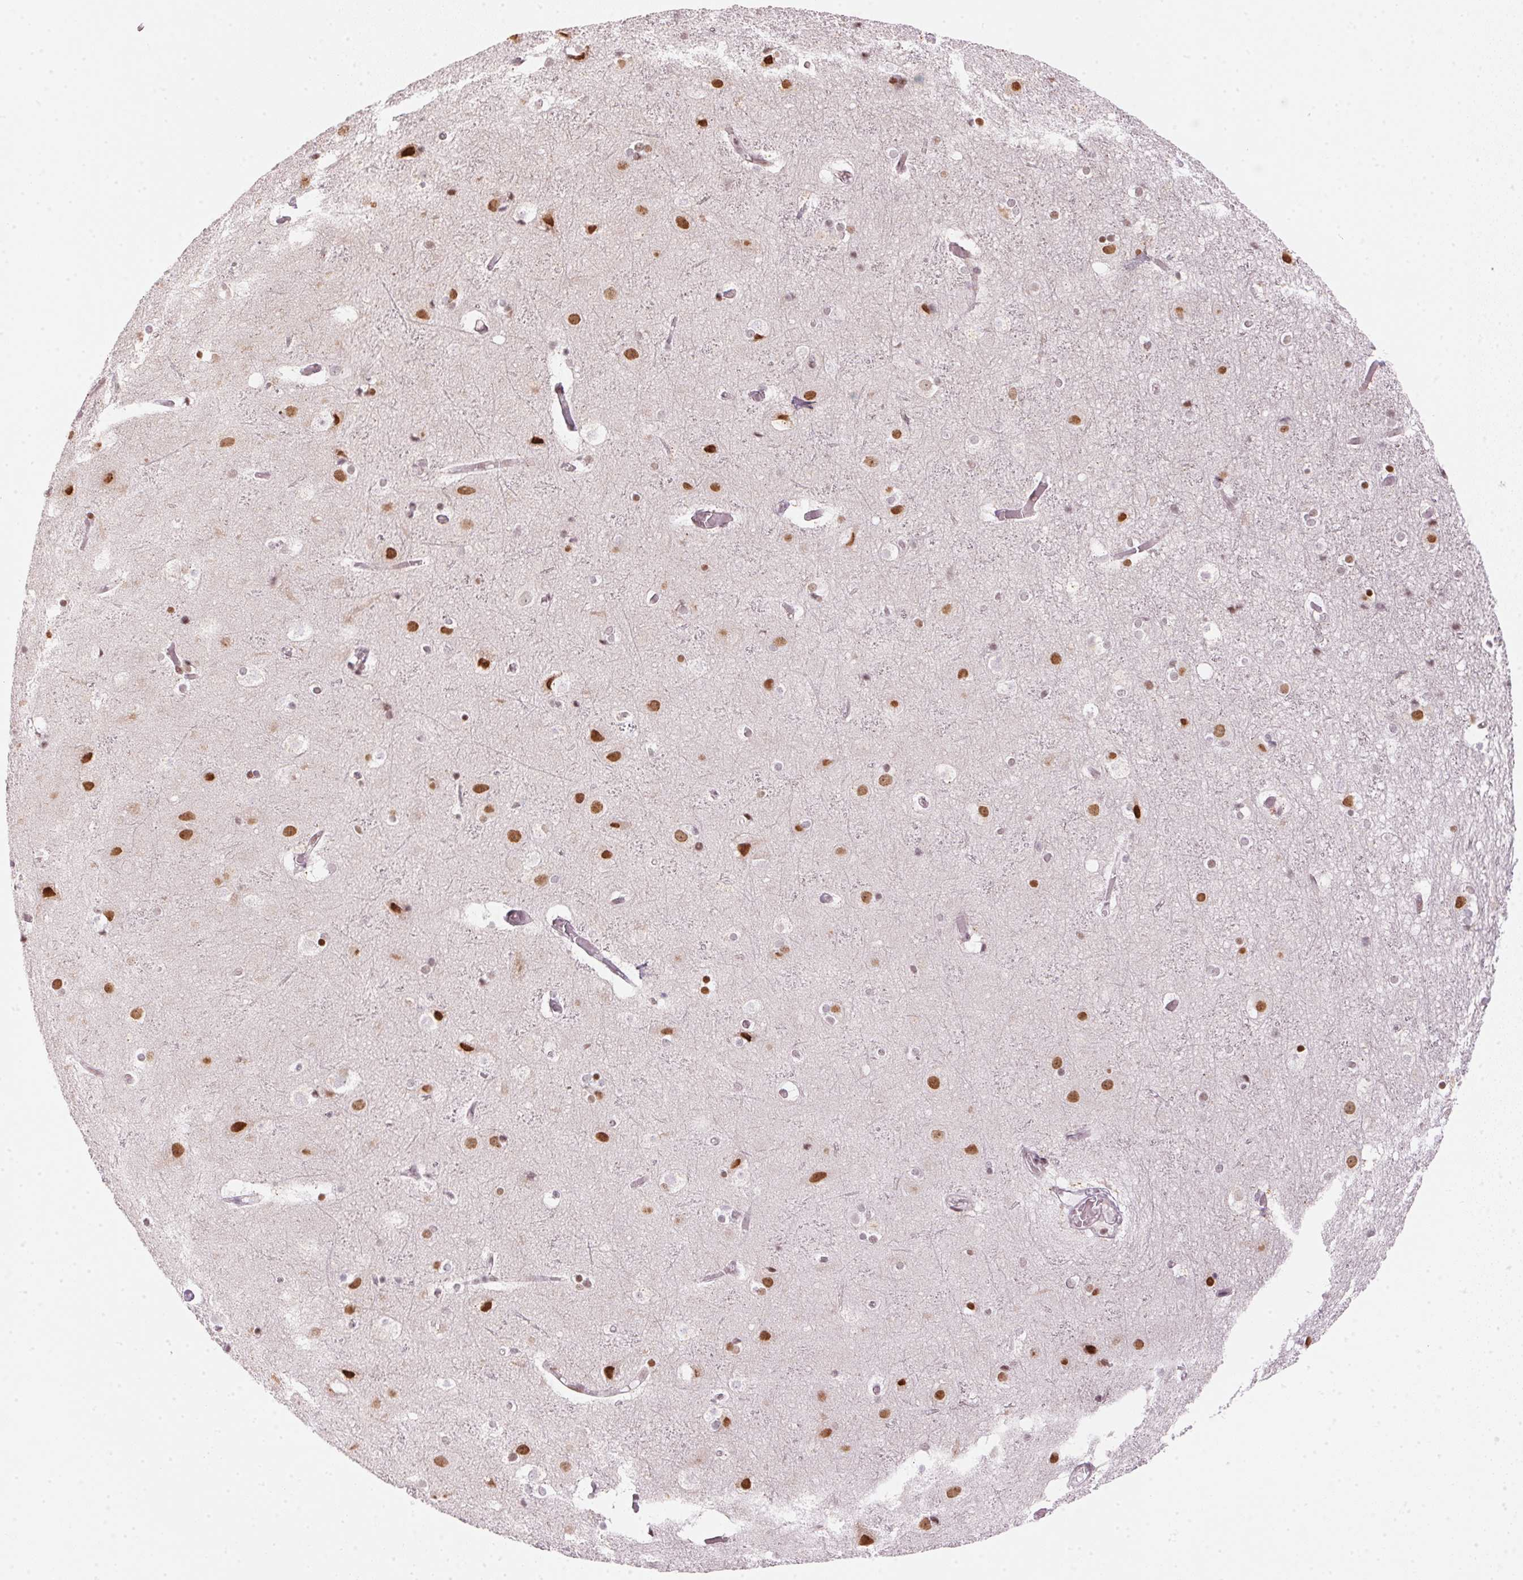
{"staining": {"intensity": "negative", "quantity": "none", "location": "none"}, "tissue": "cerebral cortex", "cell_type": "Endothelial cells", "image_type": "normal", "snomed": [{"axis": "morphology", "description": "Normal tissue, NOS"}, {"axis": "topography", "description": "Cerebral cortex"}], "caption": "Human cerebral cortex stained for a protein using IHC reveals no expression in endothelial cells.", "gene": "KAT6A", "patient": {"sex": "female", "age": 52}}